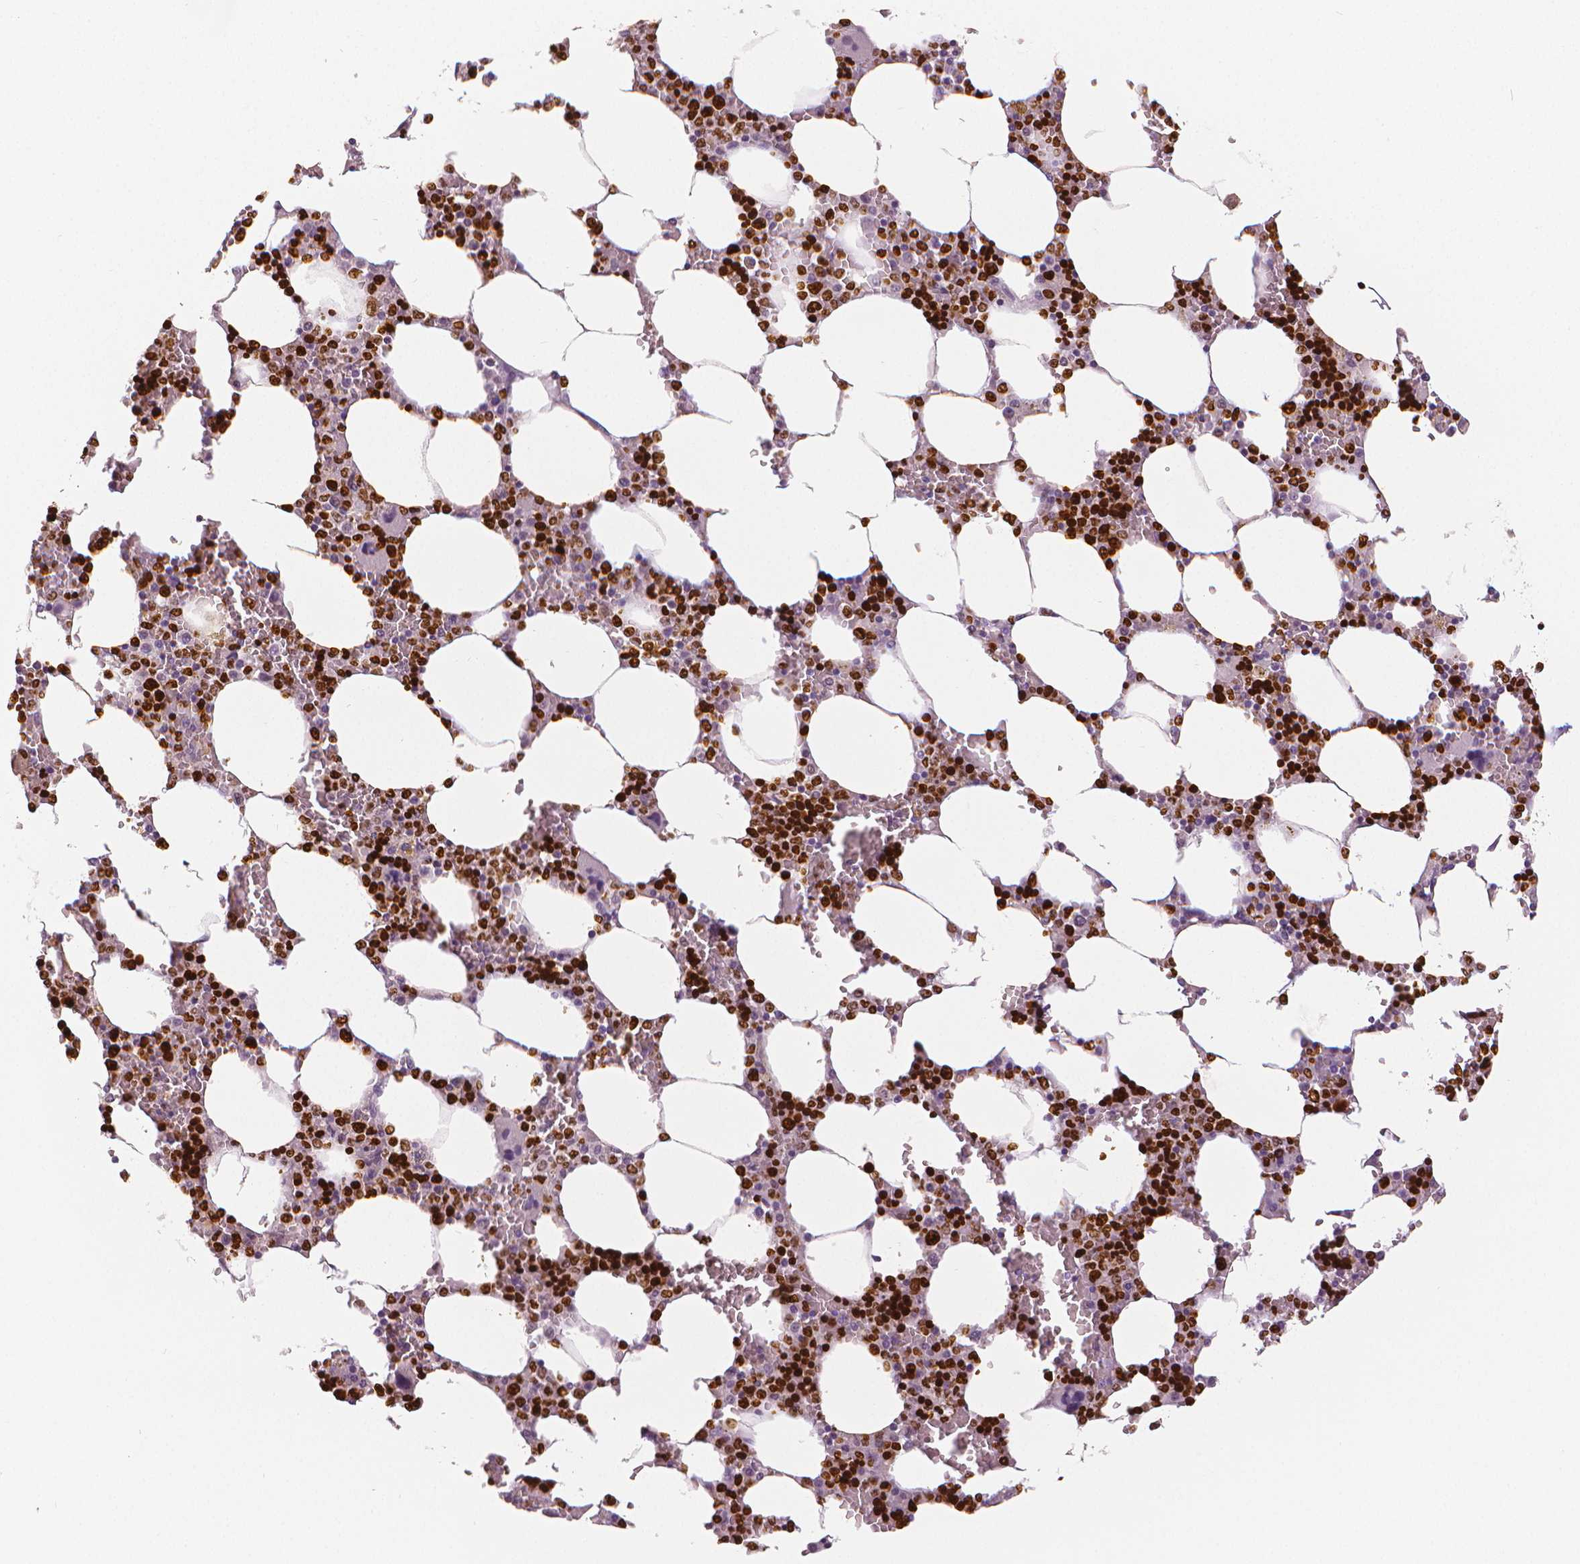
{"staining": {"intensity": "strong", "quantity": ">75%", "location": "nuclear"}, "tissue": "bone marrow", "cell_type": "Hematopoietic cells", "image_type": "normal", "snomed": [{"axis": "morphology", "description": "Normal tissue, NOS"}, {"axis": "topography", "description": "Bone marrow"}], "caption": "Immunohistochemical staining of normal human bone marrow shows strong nuclear protein expression in about >75% of hematopoietic cells.", "gene": "MKI67", "patient": {"sex": "male", "age": 64}}